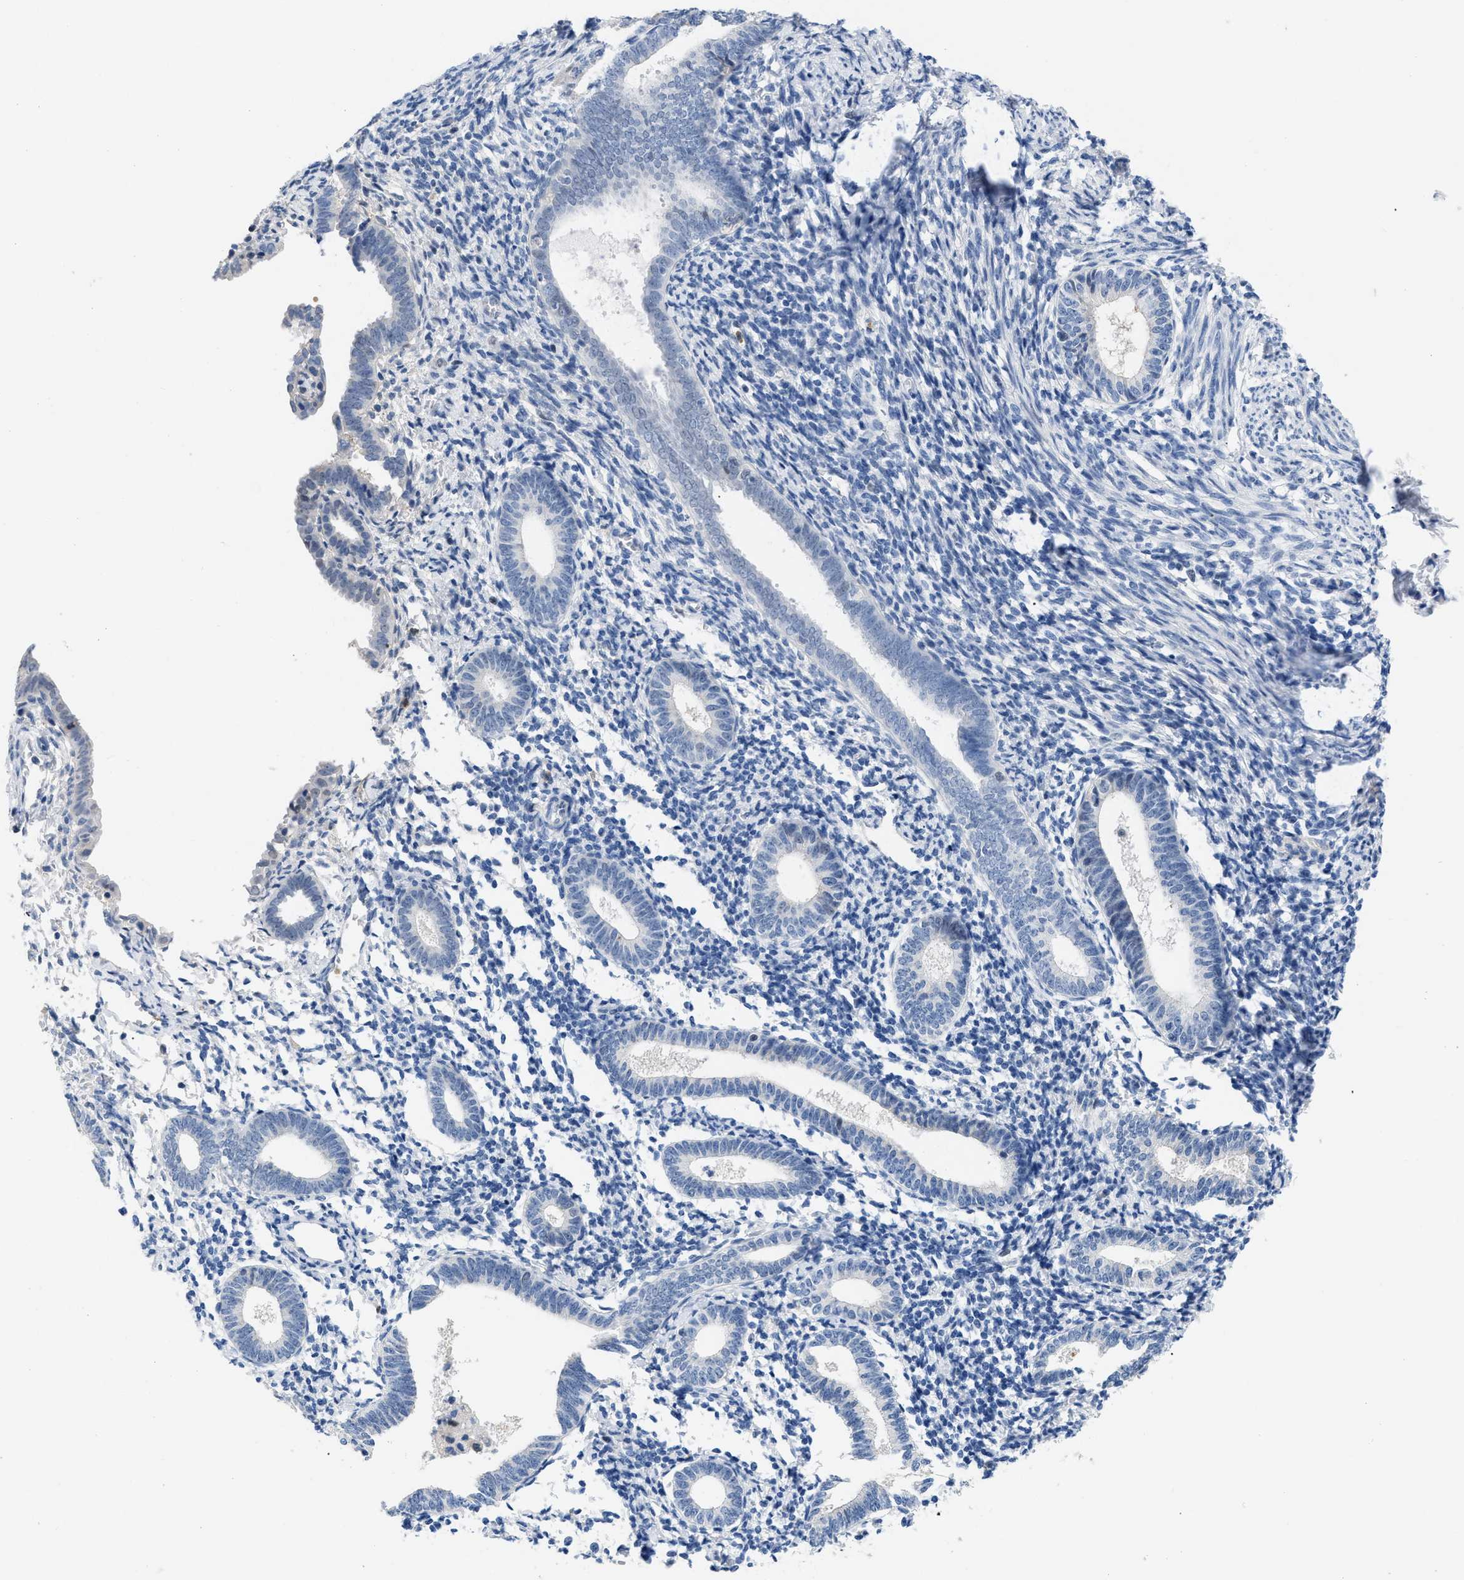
{"staining": {"intensity": "negative", "quantity": "none", "location": "none"}, "tissue": "endometrium", "cell_type": "Cells in endometrial stroma", "image_type": "normal", "snomed": [{"axis": "morphology", "description": "Normal tissue, NOS"}, {"axis": "morphology", "description": "Adenocarcinoma, NOS"}, {"axis": "topography", "description": "Endometrium"}], "caption": "High magnification brightfield microscopy of unremarkable endometrium stained with DAB (brown) and counterstained with hematoxylin (blue): cells in endometrial stroma show no significant staining.", "gene": "BOLL", "patient": {"sex": "female", "age": 57}}